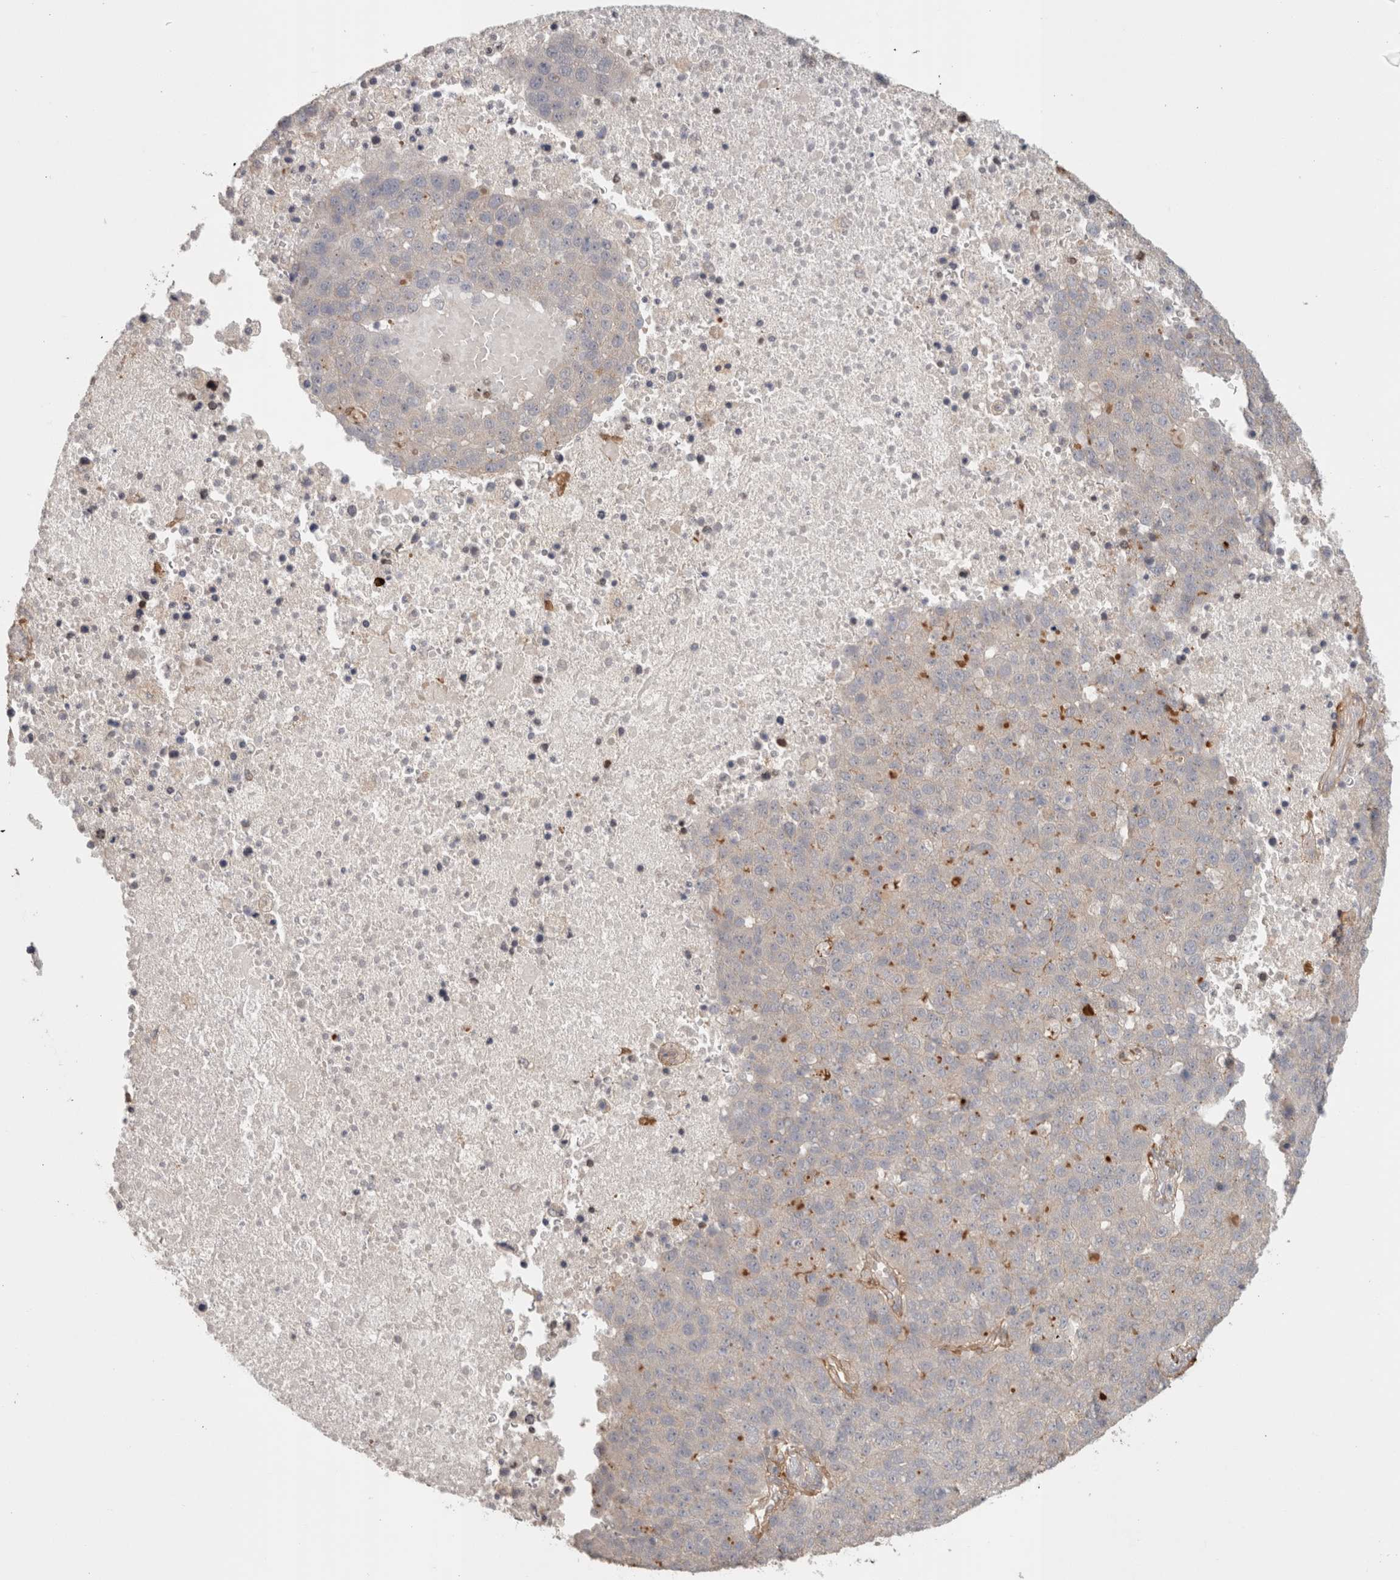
{"staining": {"intensity": "negative", "quantity": "none", "location": "none"}, "tissue": "pancreatic cancer", "cell_type": "Tumor cells", "image_type": "cancer", "snomed": [{"axis": "morphology", "description": "Adenocarcinoma, NOS"}, {"axis": "topography", "description": "Pancreas"}], "caption": "A high-resolution histopathology image shows immunohistochemistry staining of adenocarcinoma (pancreatic), which demonstrates no significant positivity in tumor cells.", "gene": "HSPG2", "patient": {"sex": "female", "age": 61}}